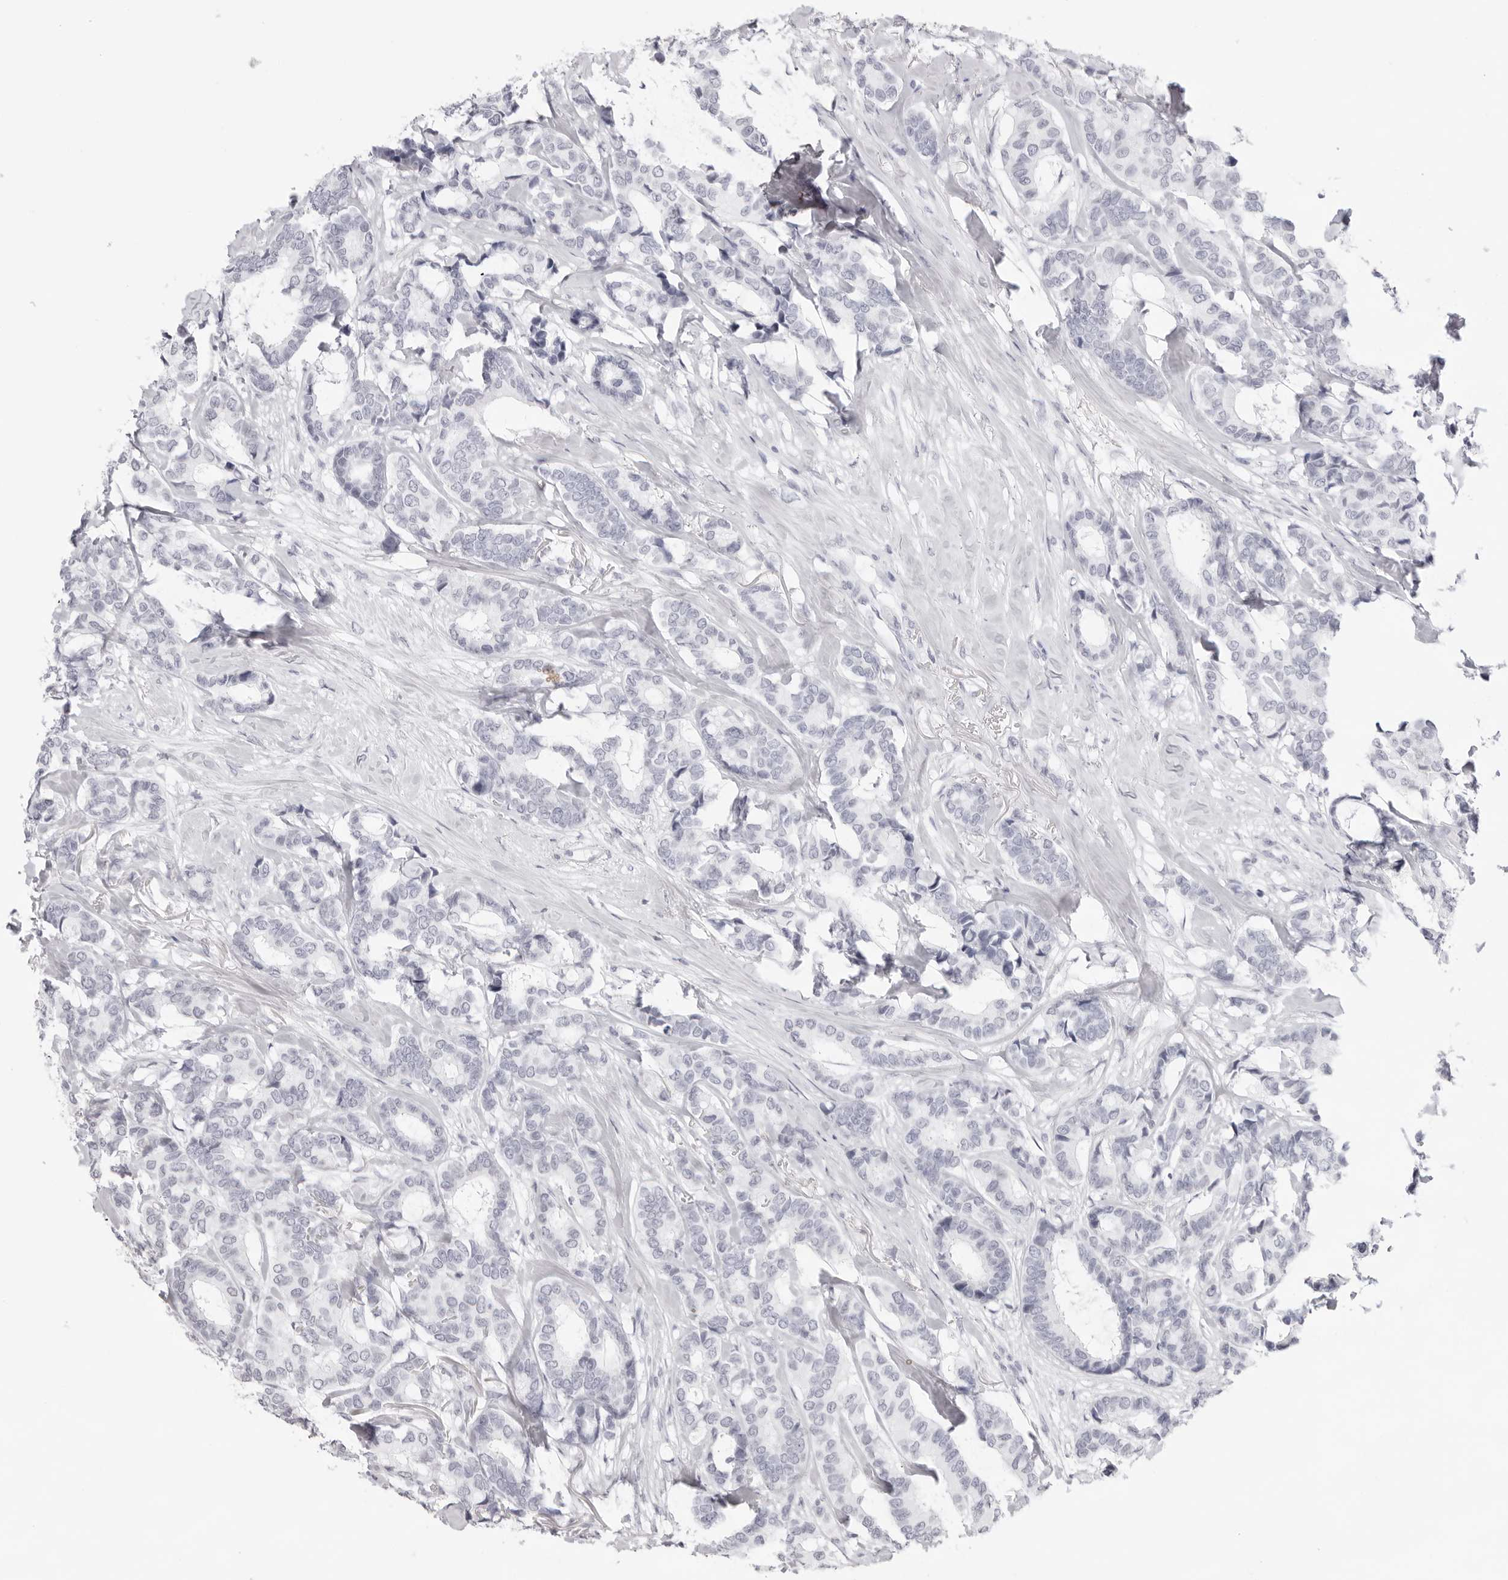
{"staining": {"intensity": "negative", "quantity": "none", "location": "none"}, "tissue": "breast cancer", "cell_type": "Tumor cells", "image_type": "cancer", "snomed": [{"axis": "morphology", "description": "Duct carcinoma"}, {"axis": "topography", "description": "Breast"}], "caption": "This is a image of immunohistochemistry staining of invasive ductal carcinoma (breast), which shows no staining in tumor cells. Brightfield microscopy of immunohistochemistry (IHC) stained with DAB (brown) and hematoxylin (blue), captured at high magnification.", "gene": "KLK12", "patient": {"sex": "female", "age": 87}}